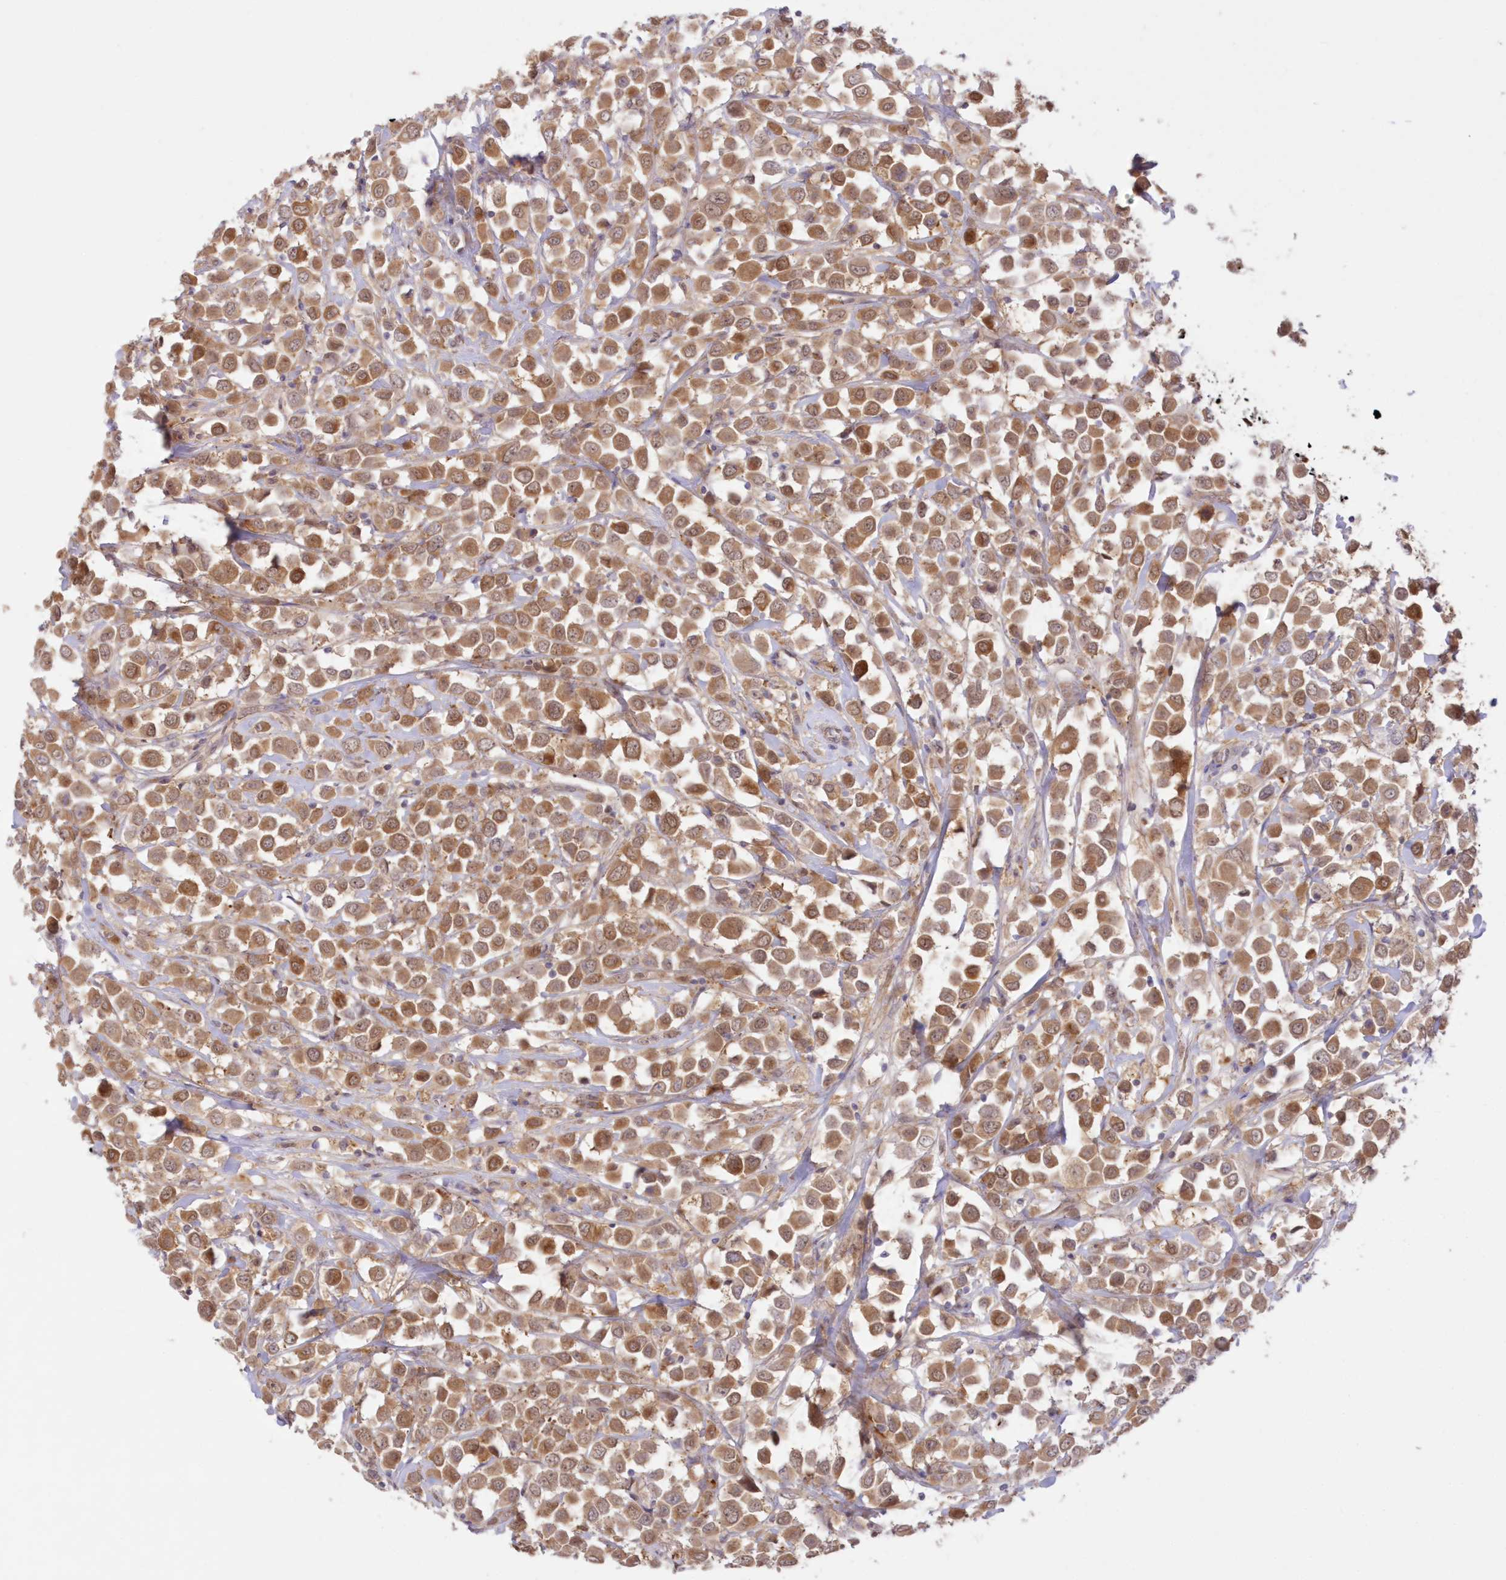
{"staining": {"intensity": "strong", "quantity": ">75%", "location": "cytoplasmic/membranous"}, "tissue": "breast cancer", "cell_type": "Tumor cells", "image_type": "cancer", "snomed": [{"axis": "morphology", "description": "Duct carcinoma"}, {"axis": "topography", "description": "Breast"}], "caption": "About >75% of tumor cells in human breast cancer (infiltrating ductal carcinoma) show strong cytoplasmic/membranous protein expression as visualized by brown immunohistochemical staining.", "gene": "RNPEP", "patient": {"sex": "female", "age": 61}}